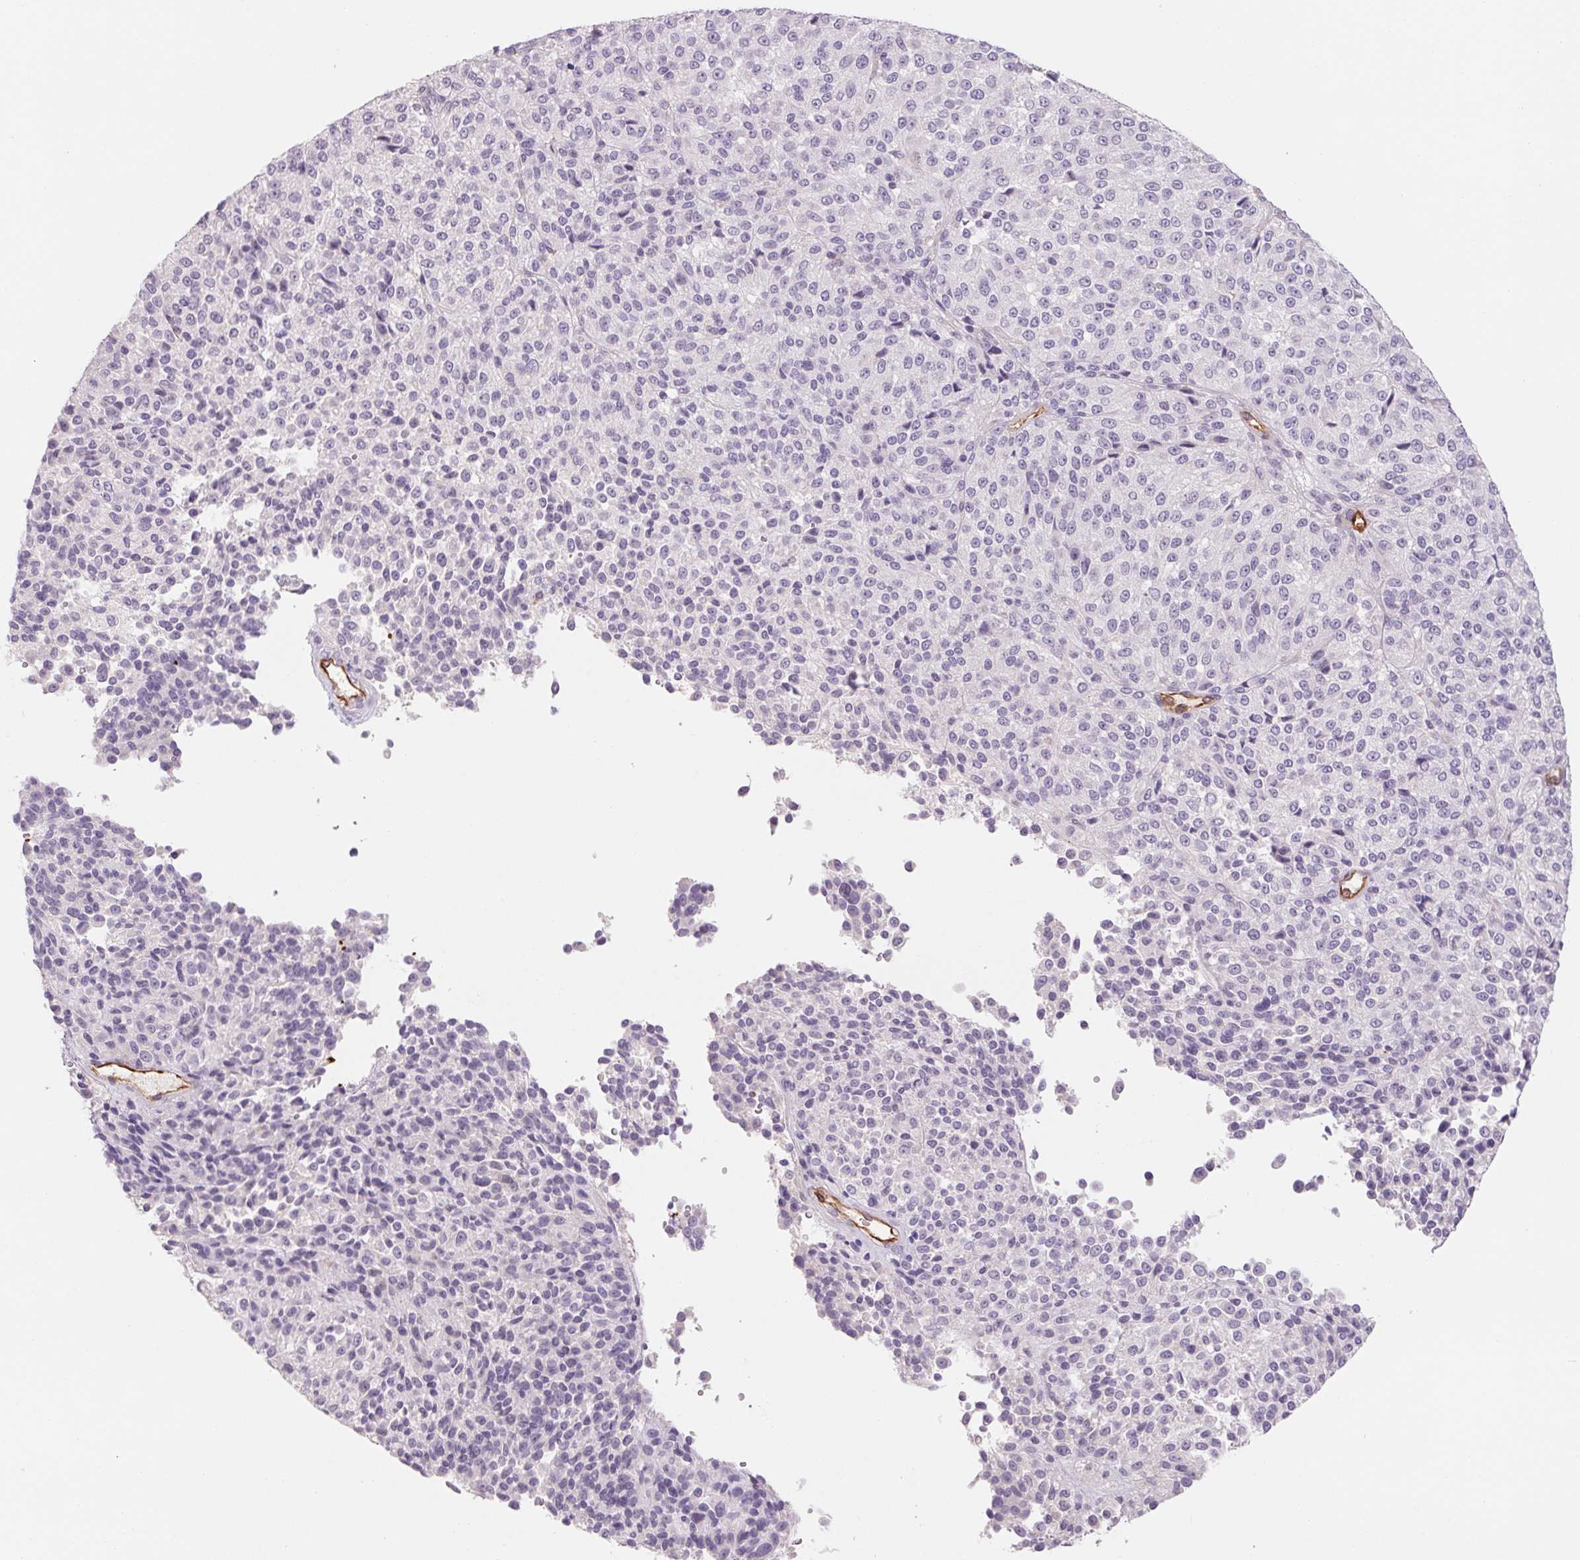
{"staining": {"intensity": "negative", "quantity": "none", "location": "none"}, "tissue": "melanoma", "cell_type": "Tumor cells", "image_type": "cancer", "snomed": [{"axis": "morphology", "description": "Malignant melanoma, Metastatic site"}, {"axis": "topography", "description": "Brain"}], "caption": "The photomicrograph reveals no significant staining in tumor cells of malignant melanoma (metastatic site). The staining was performed using DAB (3,3'-diaminobenzidine) to visualize the protein expression in brown, while the nuclei were stained in blue with hematoxylin (Magnification: 20x).", "gene": "ANKRD13B", "patient": {"sex": "female", "age": 56}}